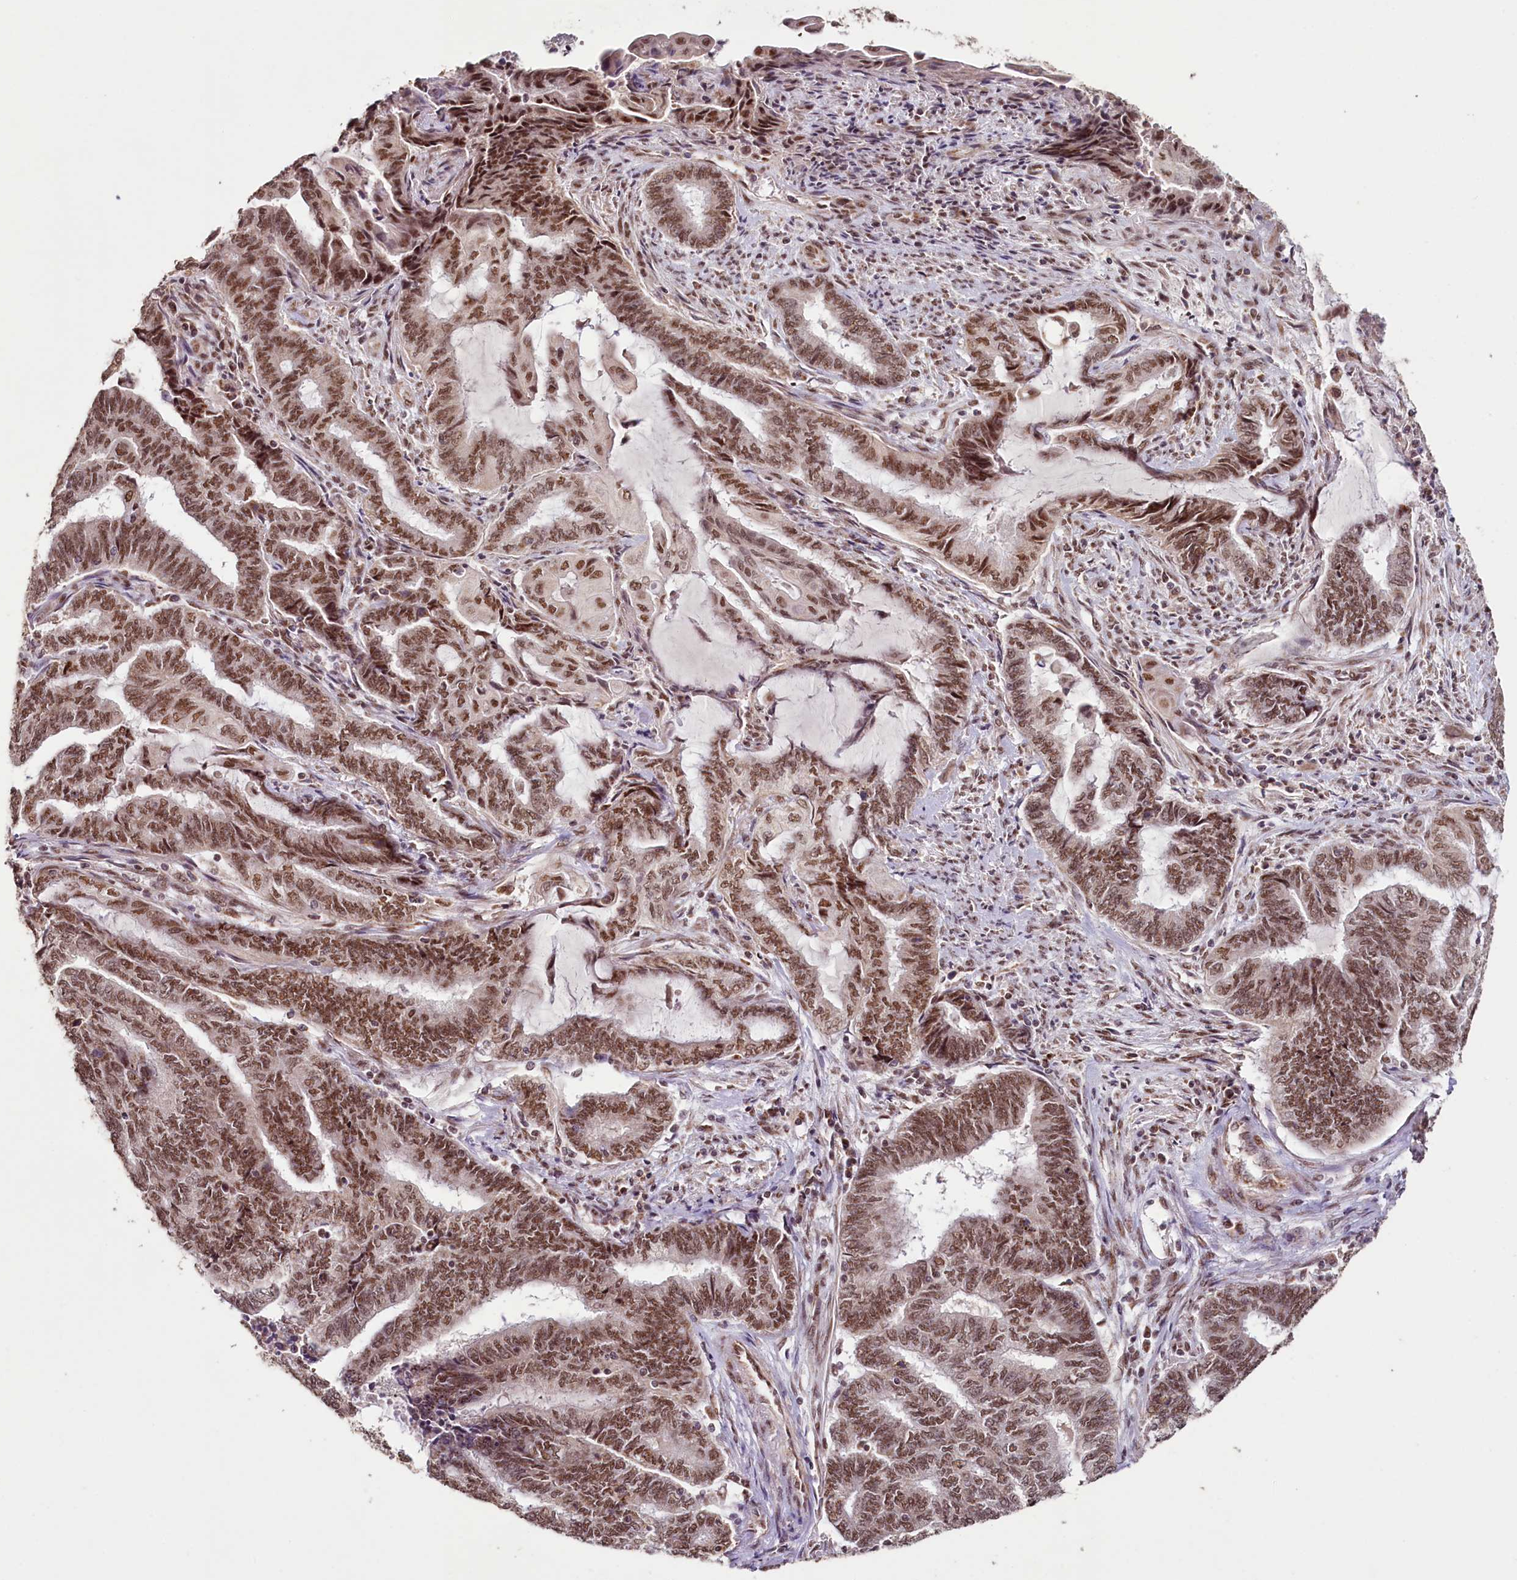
{"staining": {"intensity": "moderate", "quantity": ">75%", "location": "nuclear"}, "tissue": "endometrial cancer", "cell_type": "Tumor cells", "image_type": "cancer", "snomed": [{"axis": "morphology", "description": "Adenocarcinoma, NOS"}, {"axis": "topography", "description": "Uterus"}, {"axis": "topography", "description": "Endometrium"}], "caption": "The micrograph displays staining of endometrial cancer (adenocarcinoma), revealing moderate nuclear protein staining (brown color) within tumor cells. (DAB IHC with brightfield microscopy, high magnification).", "gene": "PDE6D", "patient": {"sex": "female", "age": 70}}